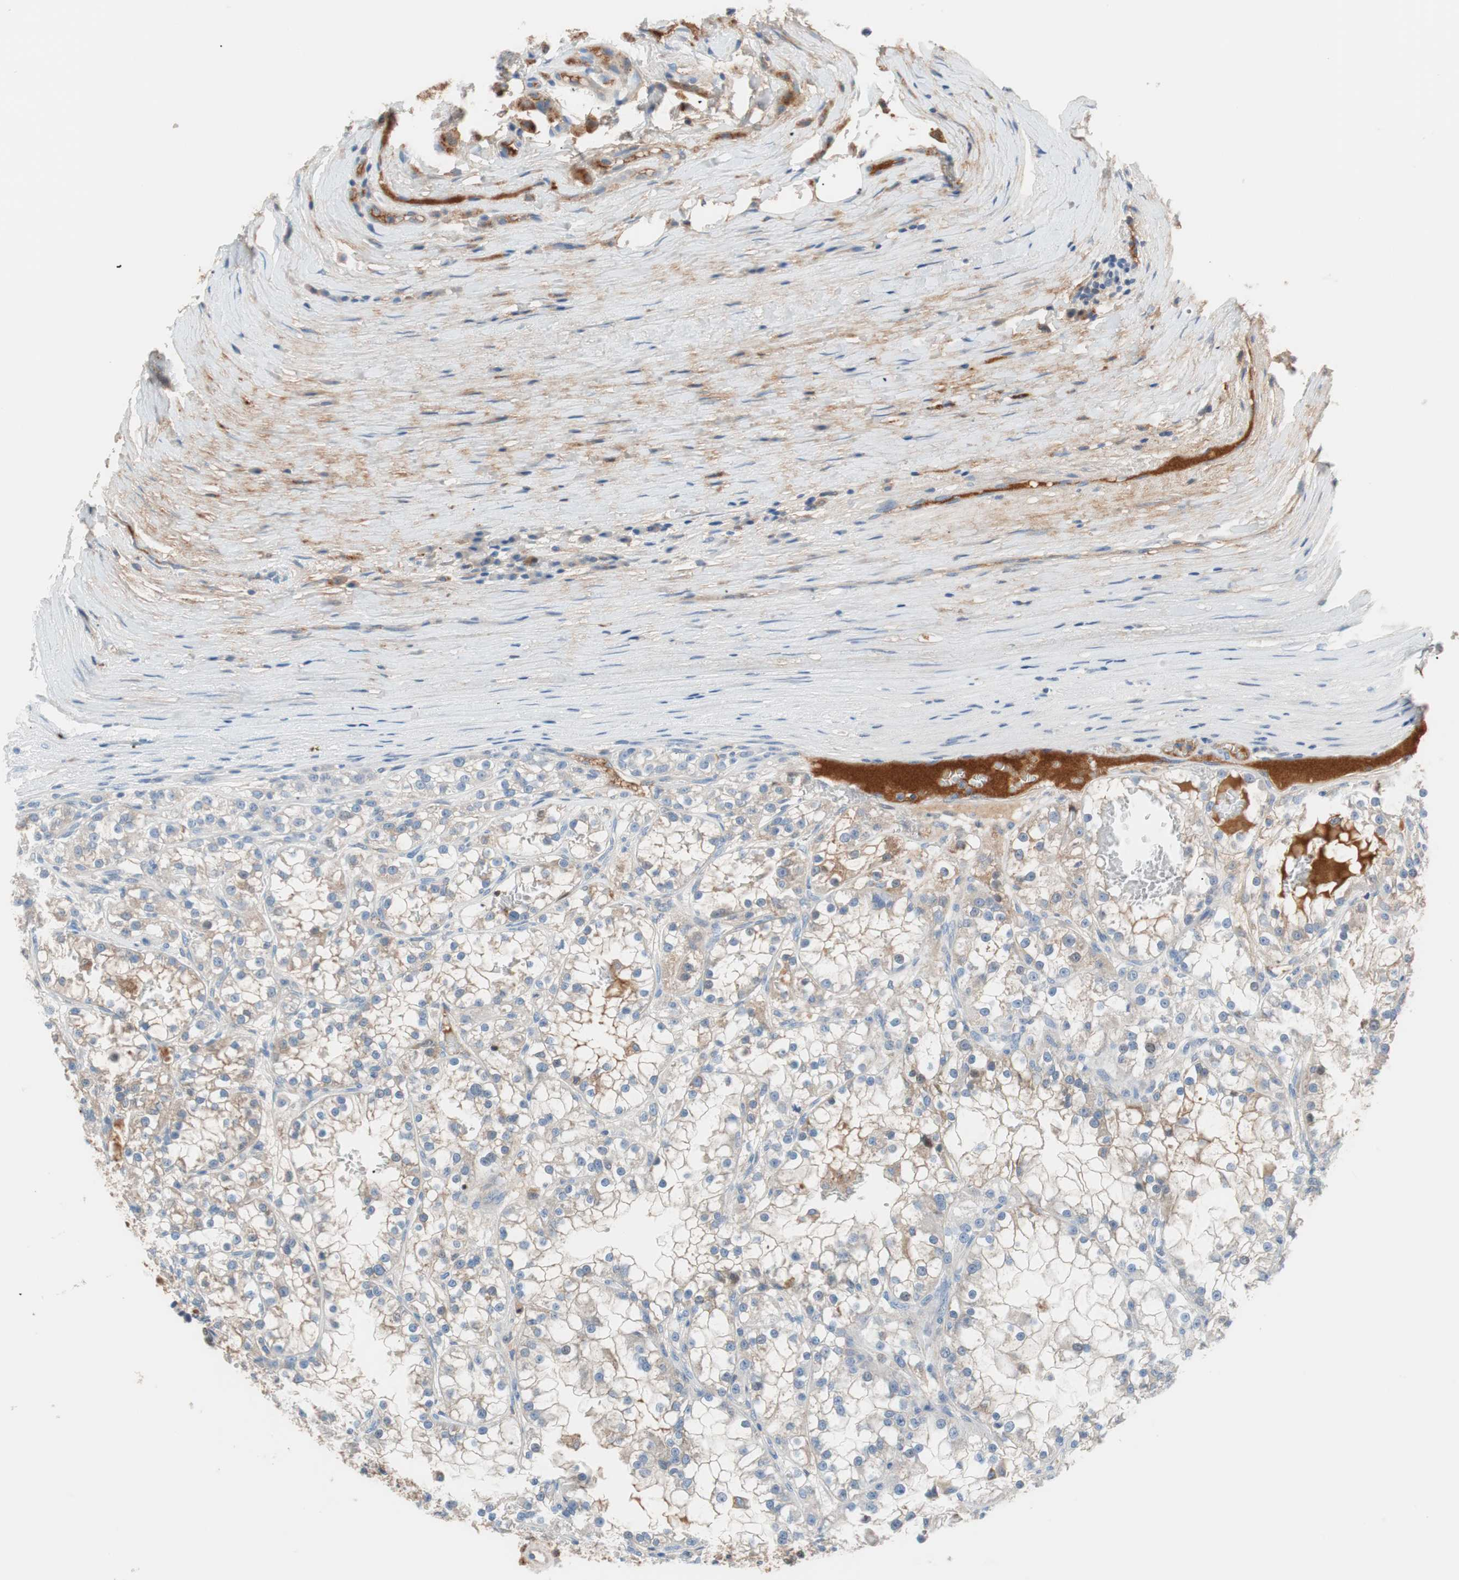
{"staining": {"intensity": "weak", "quantity": "<25%", "location": "cytoplasmic/membranous"}, "tissue": "renal cancer", "cell_type": "Tumor cells", "image_type": "cancer", "snomed": [{"axis": "morphology", "description": "Adenocarcinoma, NOS"}, {"axis": "topography", "description": "Kidney"}], "caption": "IHC photomicrograph of human renal cancer (adenocarcinoma) stained for a protein (brown), which demonstrates no staining in tumor cells.", "gene": "RBP4", "patient": {"sex": "female", "age": 52}}